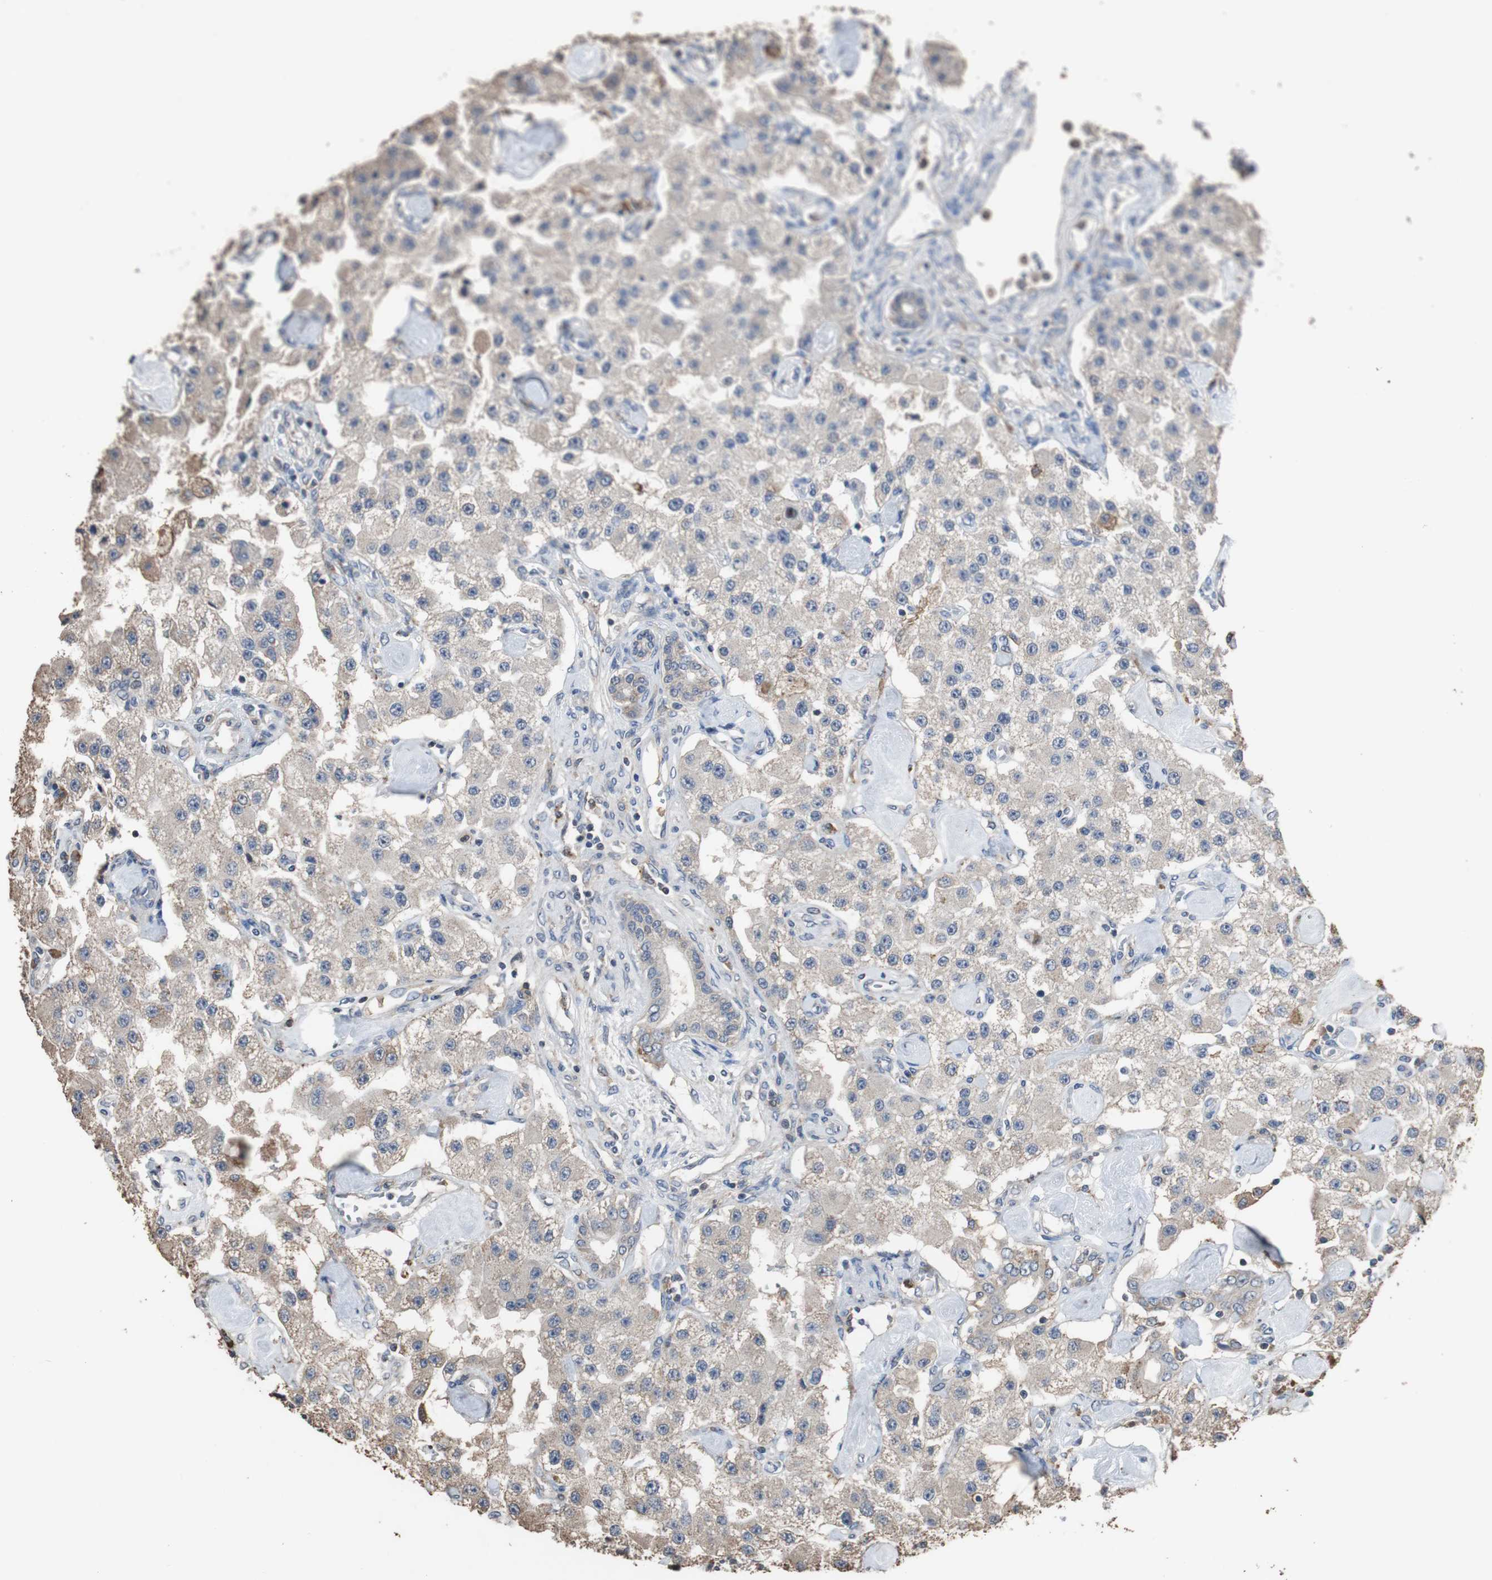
{"staining": {"intensity": "weak", "quantity": ">75%", "location": "cytoplasmic/membranous"}, "tissue": "carcinoid", "cell_type": "Tumor cells", "image_type": "cancer", "snomed": [{"axis": "morphology", "description": "Carcinoid, malignant, NOS"}, {"axis": "topography", "description": "Pancreas"}], "caption": "Carcinoid stained with a protein marker shows weak staining in tumor cells.", "gene": "SCIMP", "patient": {"sex": "male", "age": 41}}